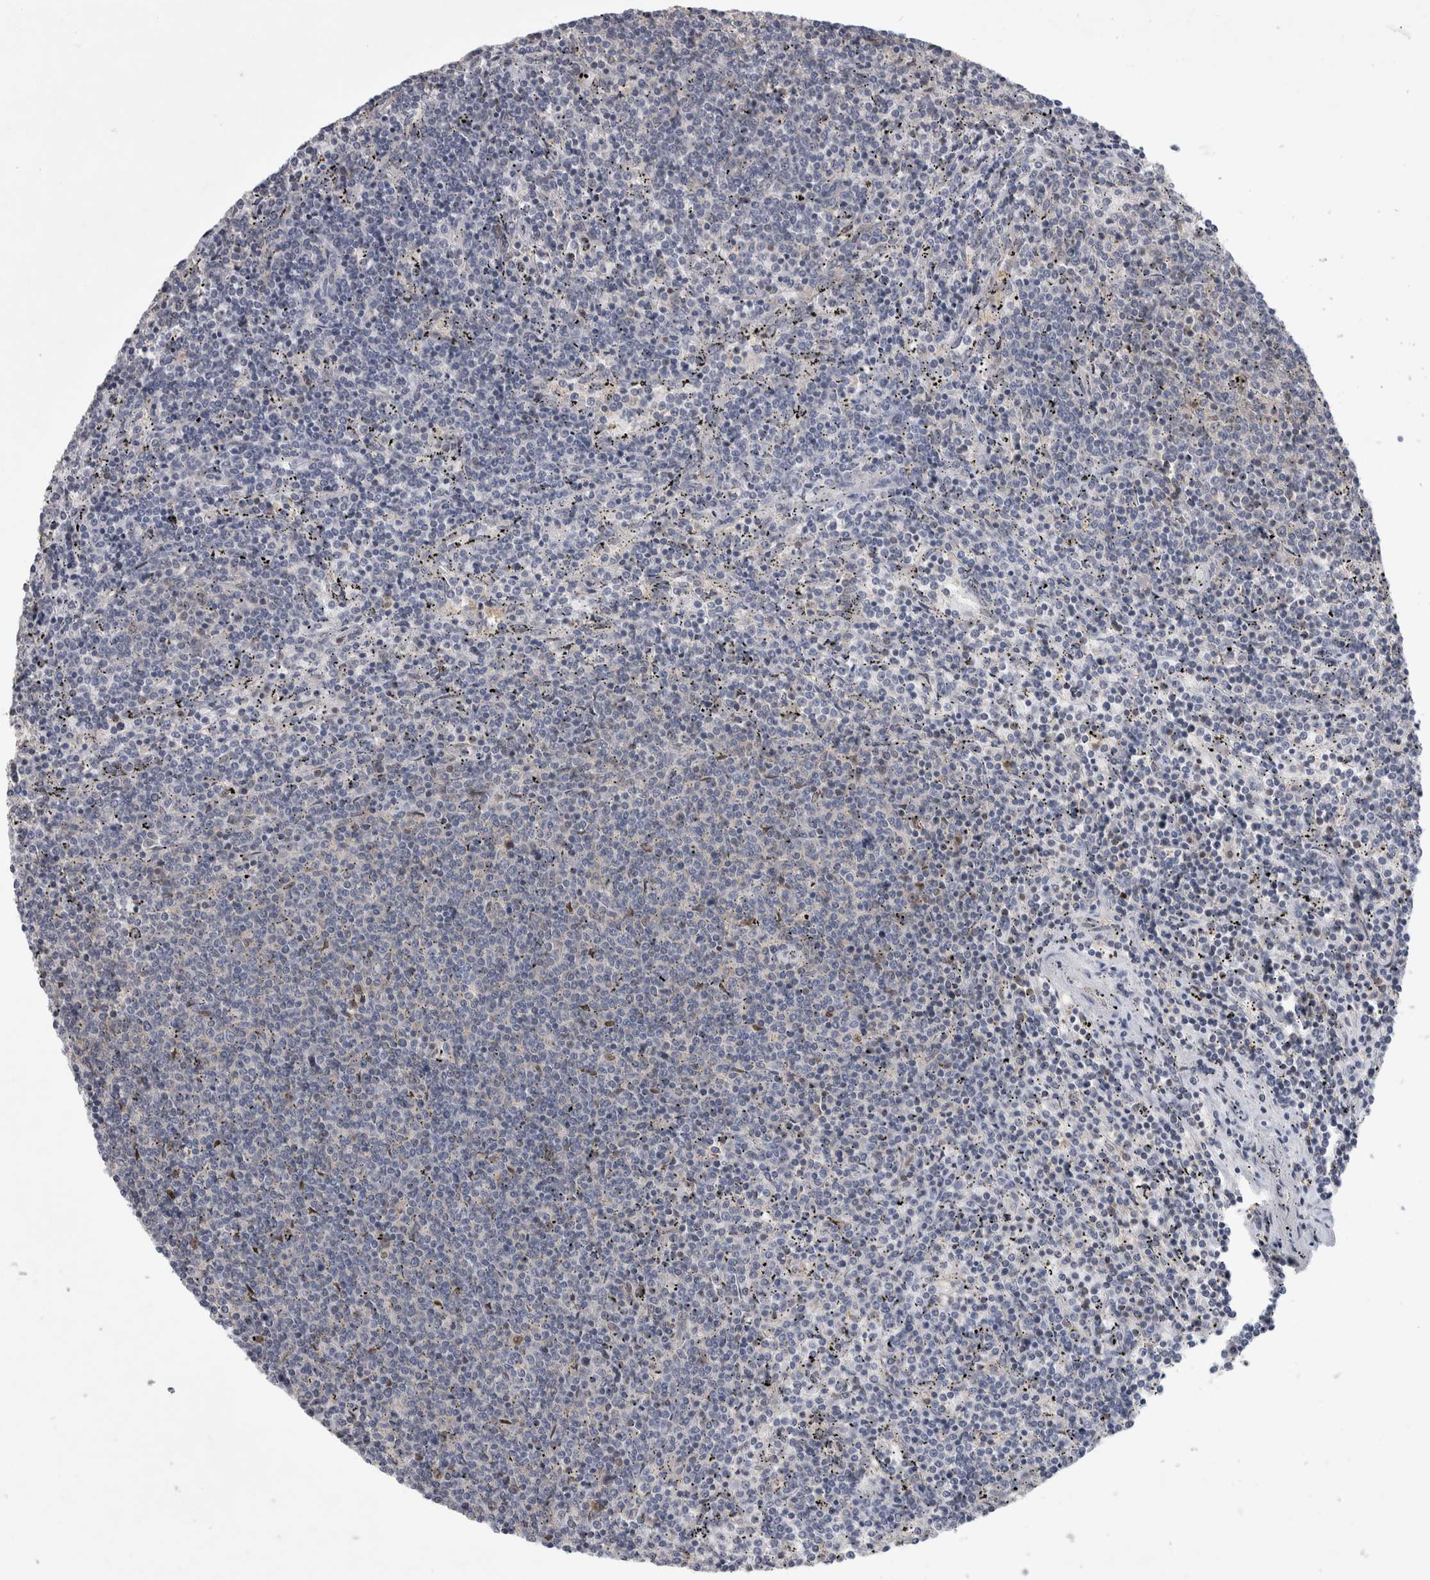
{"staining": {"intensity": "negative", "quantity": "none", "location": "none"}, "tissue": "lymphoma", "cell_type": "Tumor cells", "image_type": "cancer", "snomed": [{"axis": "morphology", "description": "Malignant lymphoma, non-Hodgkin's type, Low grade"}, {"axis": "topography", "description": "Spleen"}], "caption": "Malignant lymphoma, non-Hodgkin's type (low-grade) was stained to show a protein in brown. There is no significant expression in tumor cells. The staining was performed using DAB to visualize the protein expression in brown, while the nuclei were stained in blue with hematoxylin (Magnification: 20x).", "gene": "NFKB2", "patient": {"sex": "female", "age": 50}}